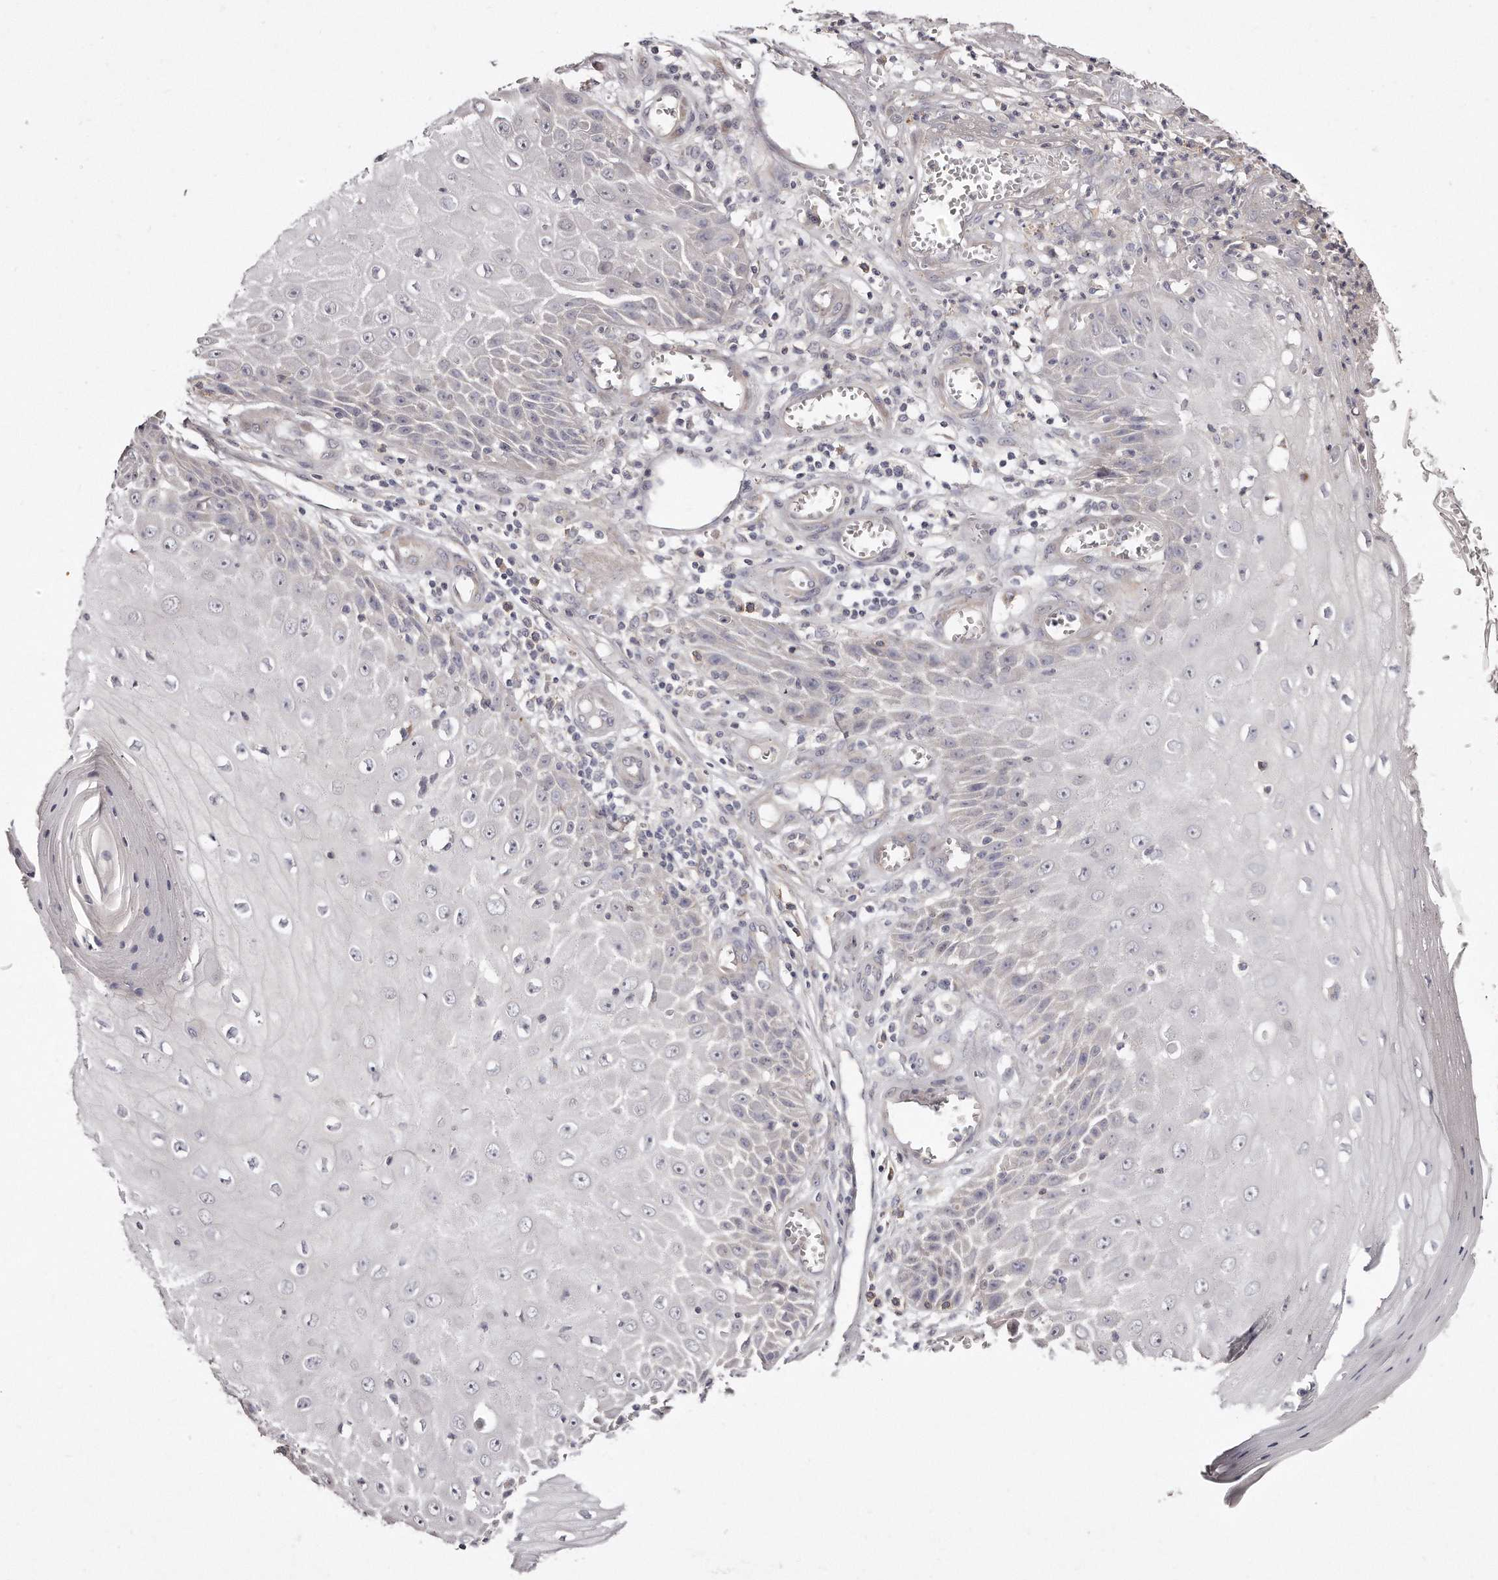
{"staining": {"intensity": "negative", "quantity": "none", "location": "none"}, "tissue": "skin cancer", "cell_type": "Tumor cells", "image_type": "cancer", "snomed": [{"axis": "morphology", "description": "Squamous cell carcinoma, NOS"}, {"axis": "topography", "description": "Skin"}], "caption": "This is an immunohistochemistry (IHC) histopathology image of human skin cancer (squamous cell carcinoma). There is no staining in tumor cells.", "gene": "TTLL4", "patient": {"sex": "female", "age": 73}}